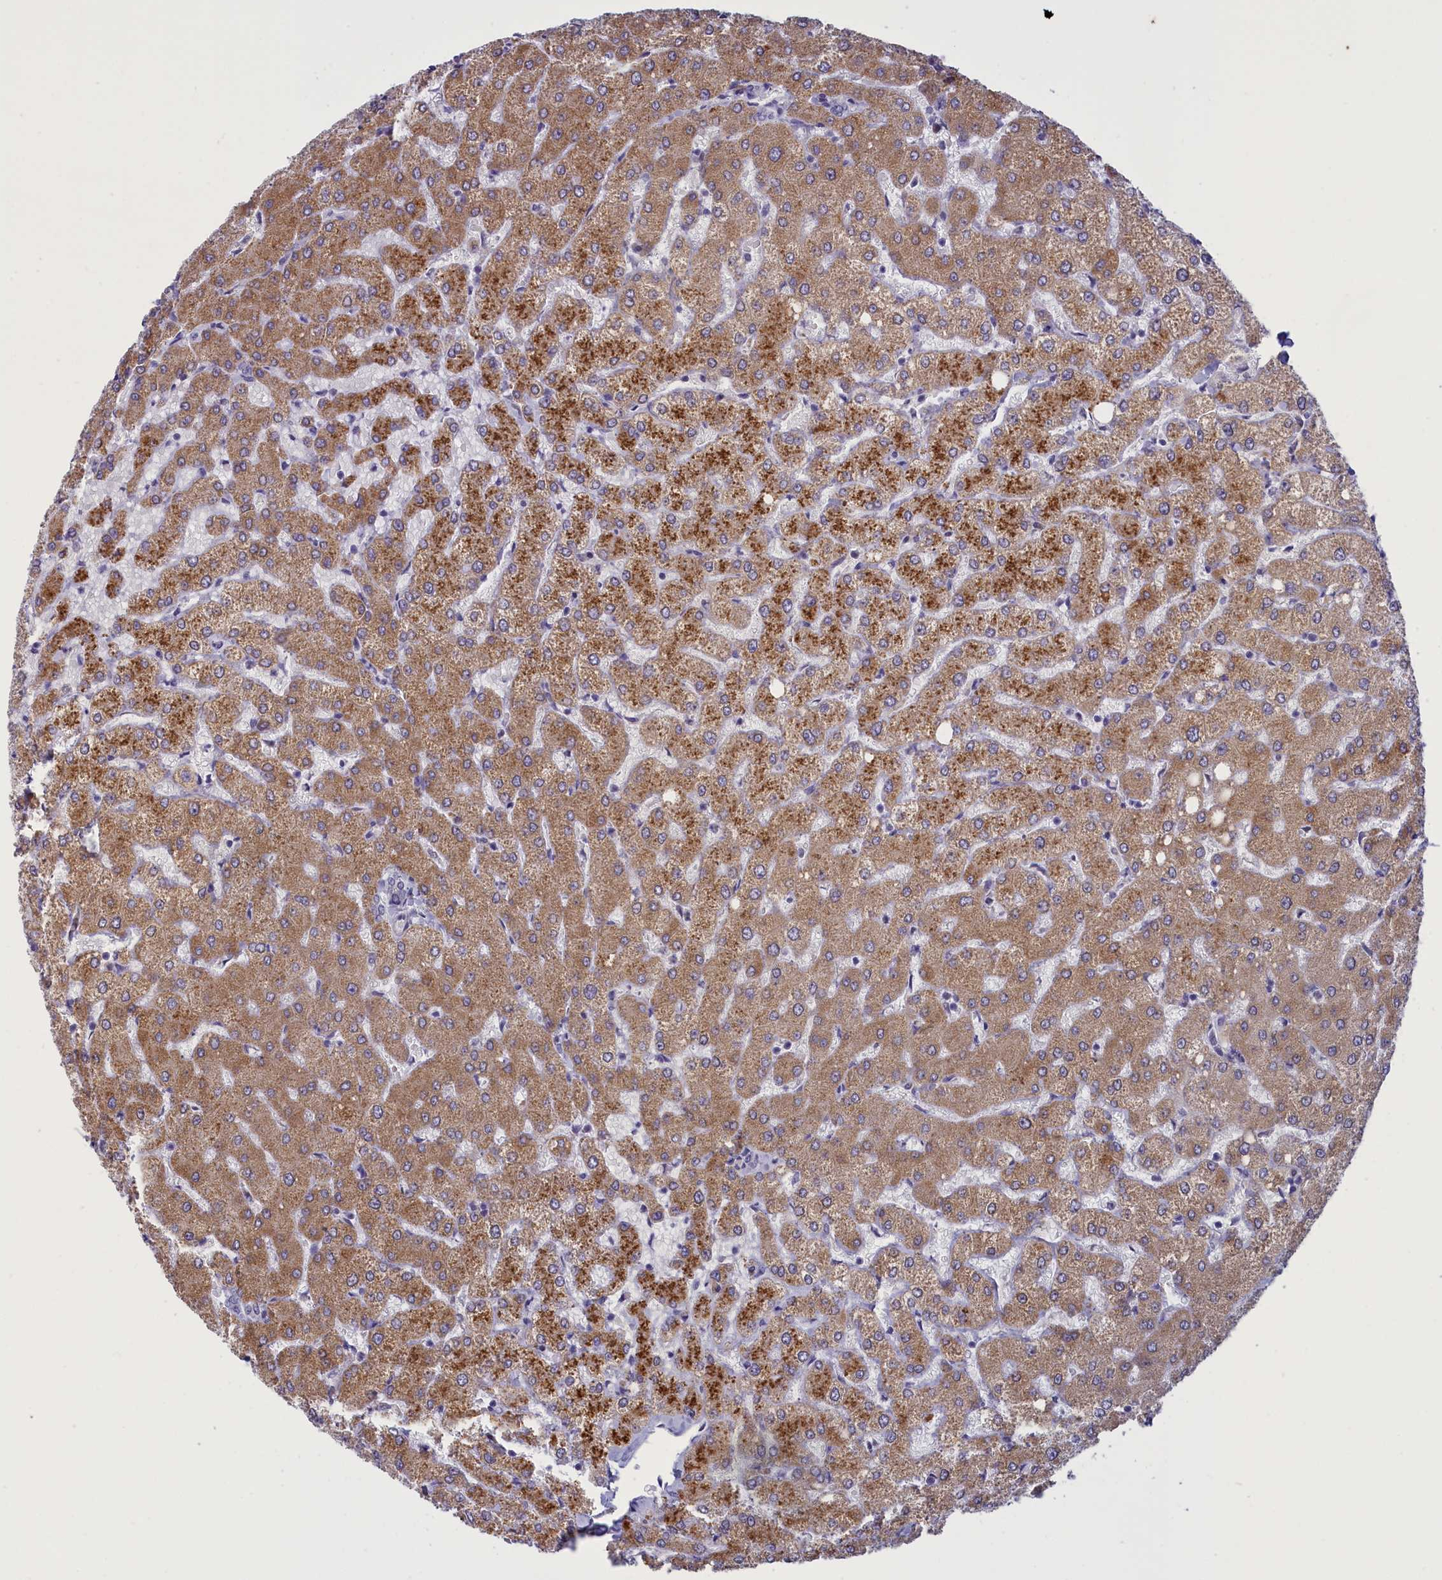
{"staining": {"intensity": "negative", "quantity": "none", "location": "none"}, "tissue": "liver", "cell_type": "Cholangiocytes", "image_type": "normal", "snomed": [{"axis": "morphology", "description": "Normal tissue, NOS"}, {"axis": "topography", "description": "Liver"}], "caption": "Immunohistochemistry (IHC) of unremarkable human liver exhibits no staining in cholangiocytes.", "gene": "ELOA2", "patient": {"sex": "female", "age": 54}}